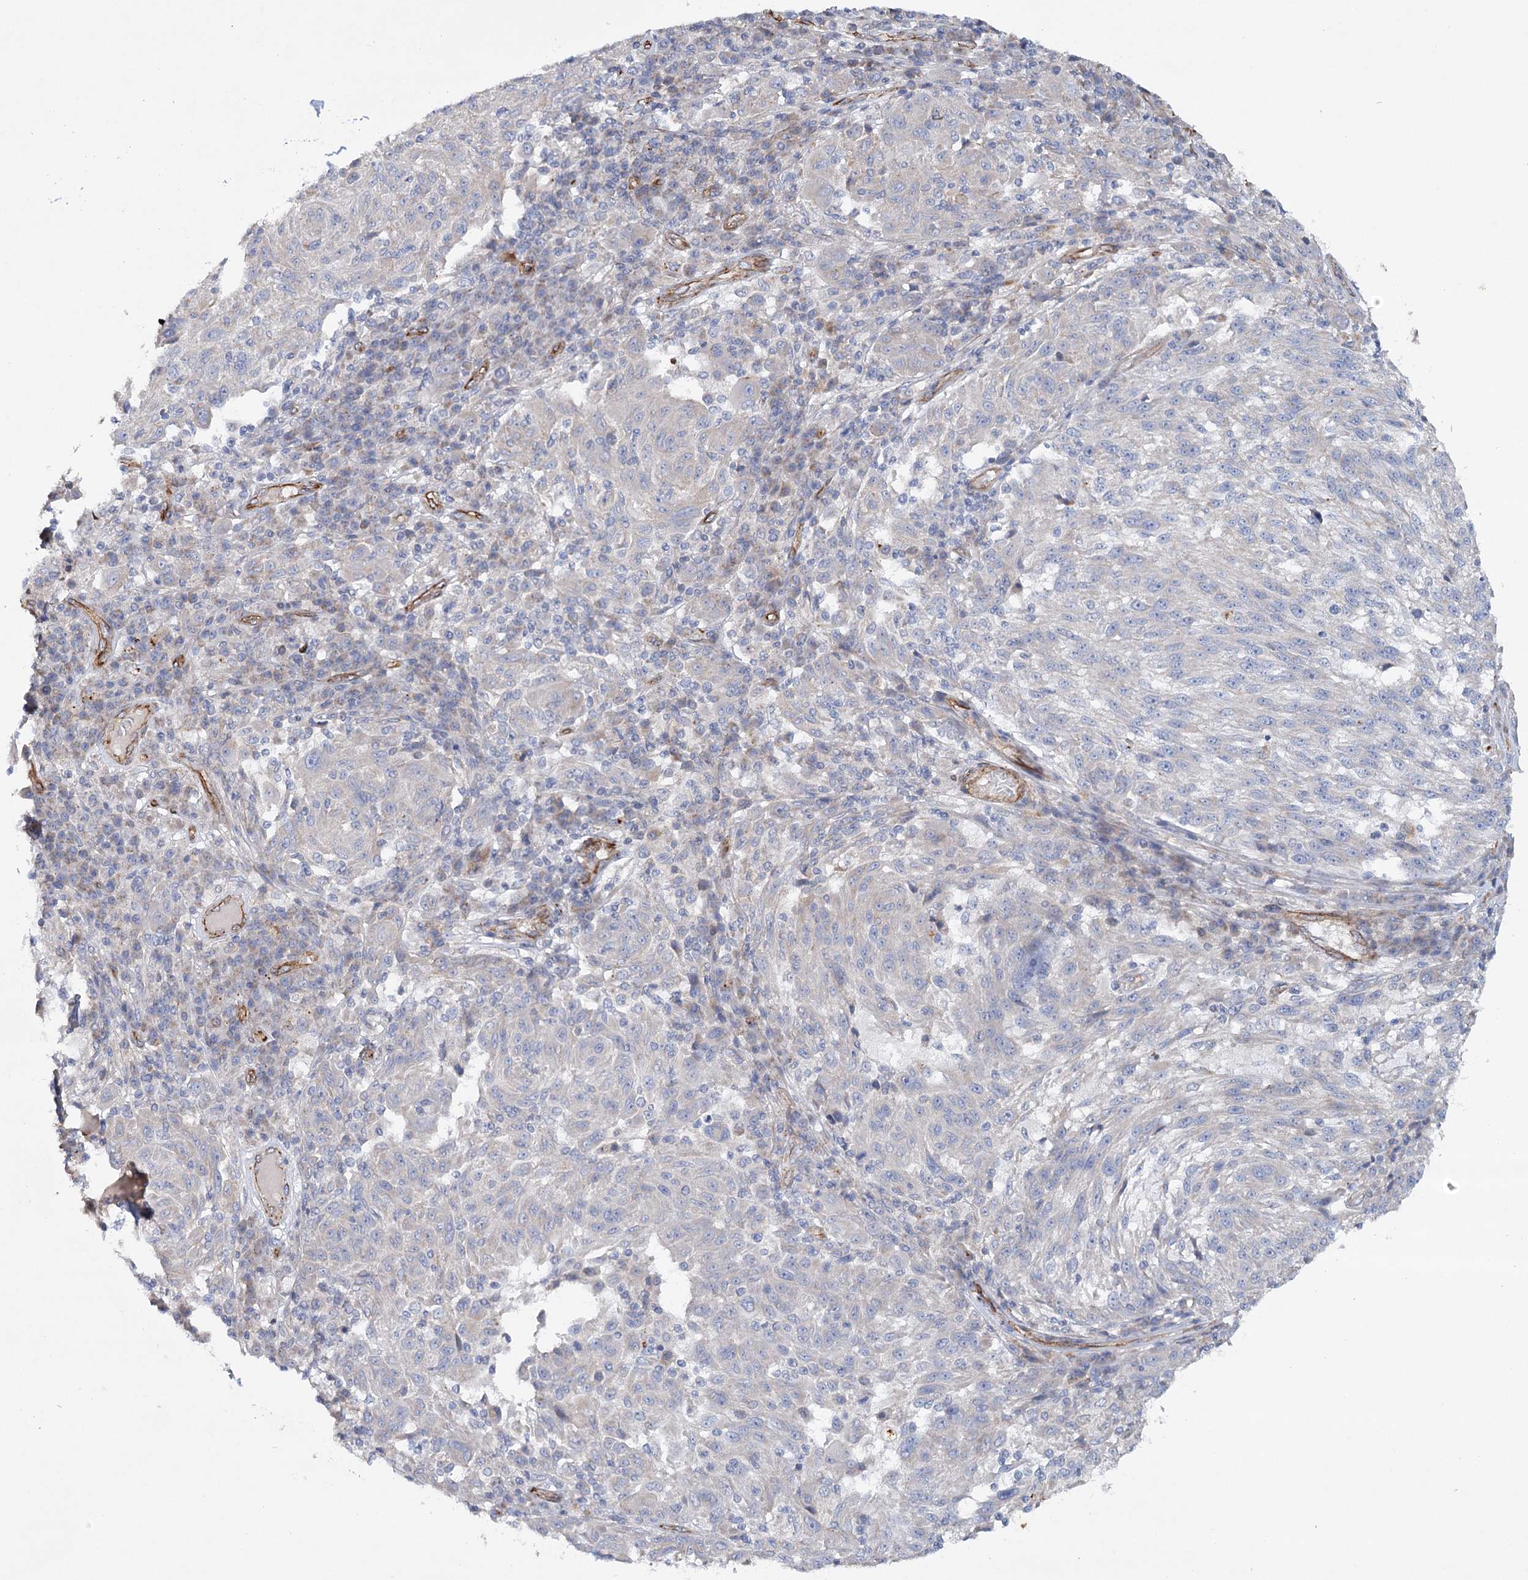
{"staining": {"intensity": "negative", "quantity": "none", "location": "none"}, "tissue": "melanoma", "cell_type": "Tumor cells", "image_type": "cancer", "snomed": [{"axis": "morphology", "description": "Malignant melanoma, NOS"}, {"axis": "topography", "description": "Skin"}], "caption": "The histopathology image demonstrates no staining of tumor cells in malignant melanoma.", "gene": "TMEM164", "patient": {"sex": "male", "age": 53}}